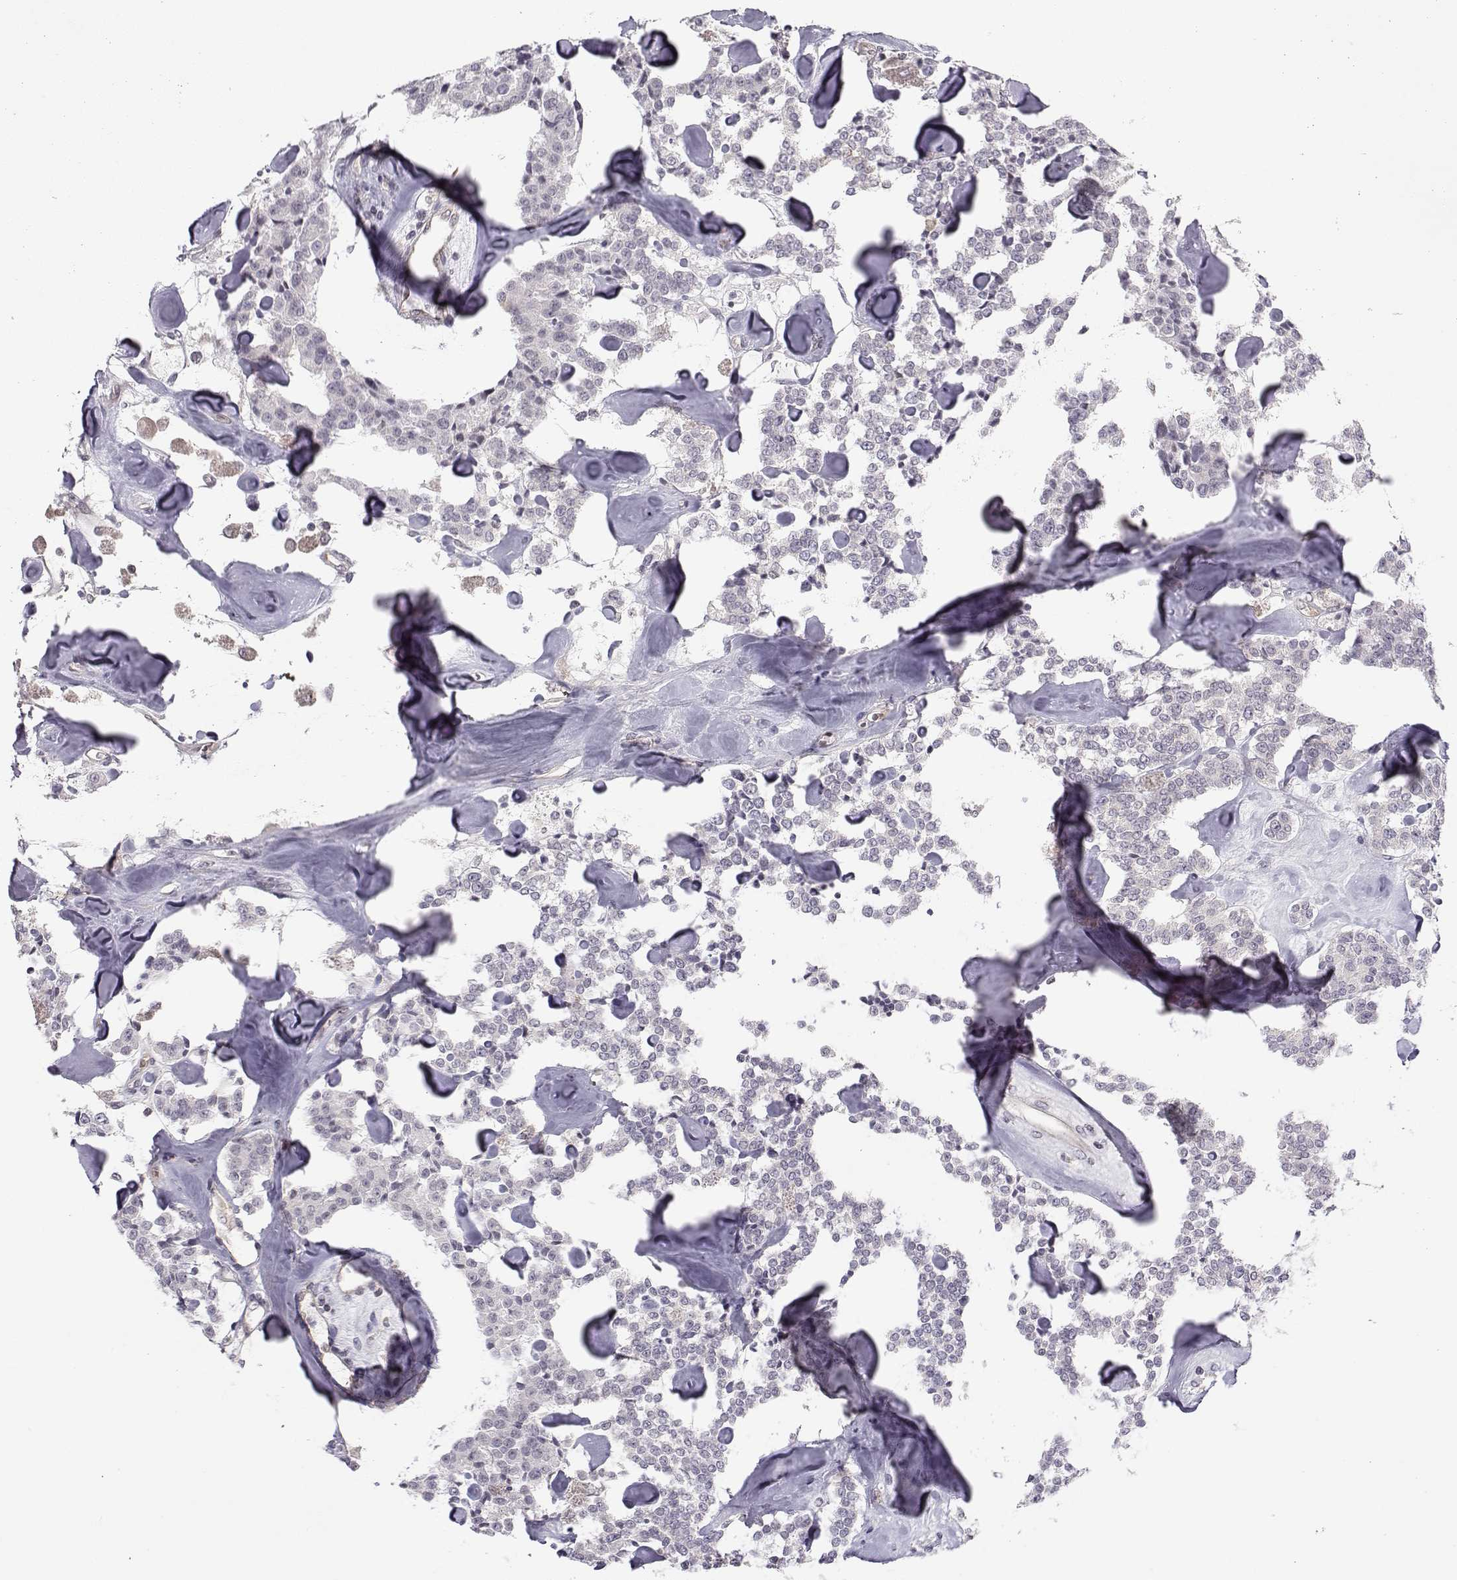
{"staining": {"intensity": "negative", "quantity": "none", "location": "none"}, "tissue": "carcinoid", "cell_type": "Tumor cells", "image_type": "cancer", "snomed": [{"axis": "morphology", "description": "Carcinoid, malignant, NOS"}, {"axis": "topography", "description": "Pancreas"}], "caption": "Tumor cells show no significant positivity in carcinoid (malignant).", "gene": "KIF13B", "patient": {"sex": "male", "age": 41}}